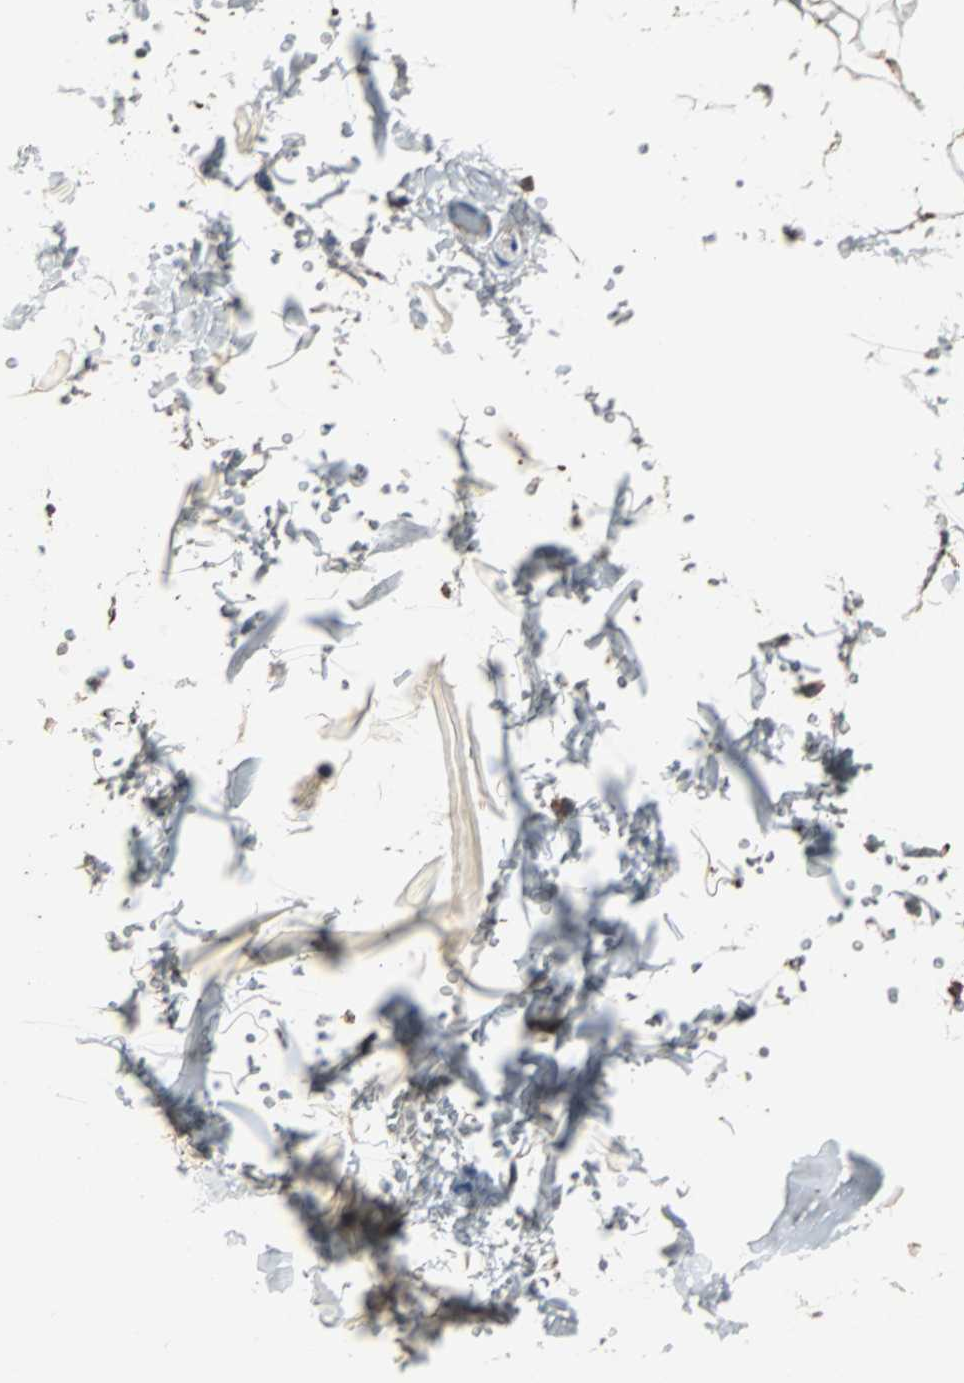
{"staining": {"intensity": "strong", "quantity": ">75%", "location": "cytoplasmic/membranous"}, "tissue": "adipose tissue", "cell_type": "Adipocytes", "image_type": "normal", "snomed": [{"axis": "morphology", "description": "Normal tissue, NOS"}, {"axis": "topography", "description": "Soft tissue"}], "caption": "Approximately >75% of adipocytes in benign human adipose tissue reveal strong cytoplasmic/membranous protein staining as visualized by brown immunohistochemical staining.", "gene": "F11R", "patient": {"sex": "male", "age": 72}}